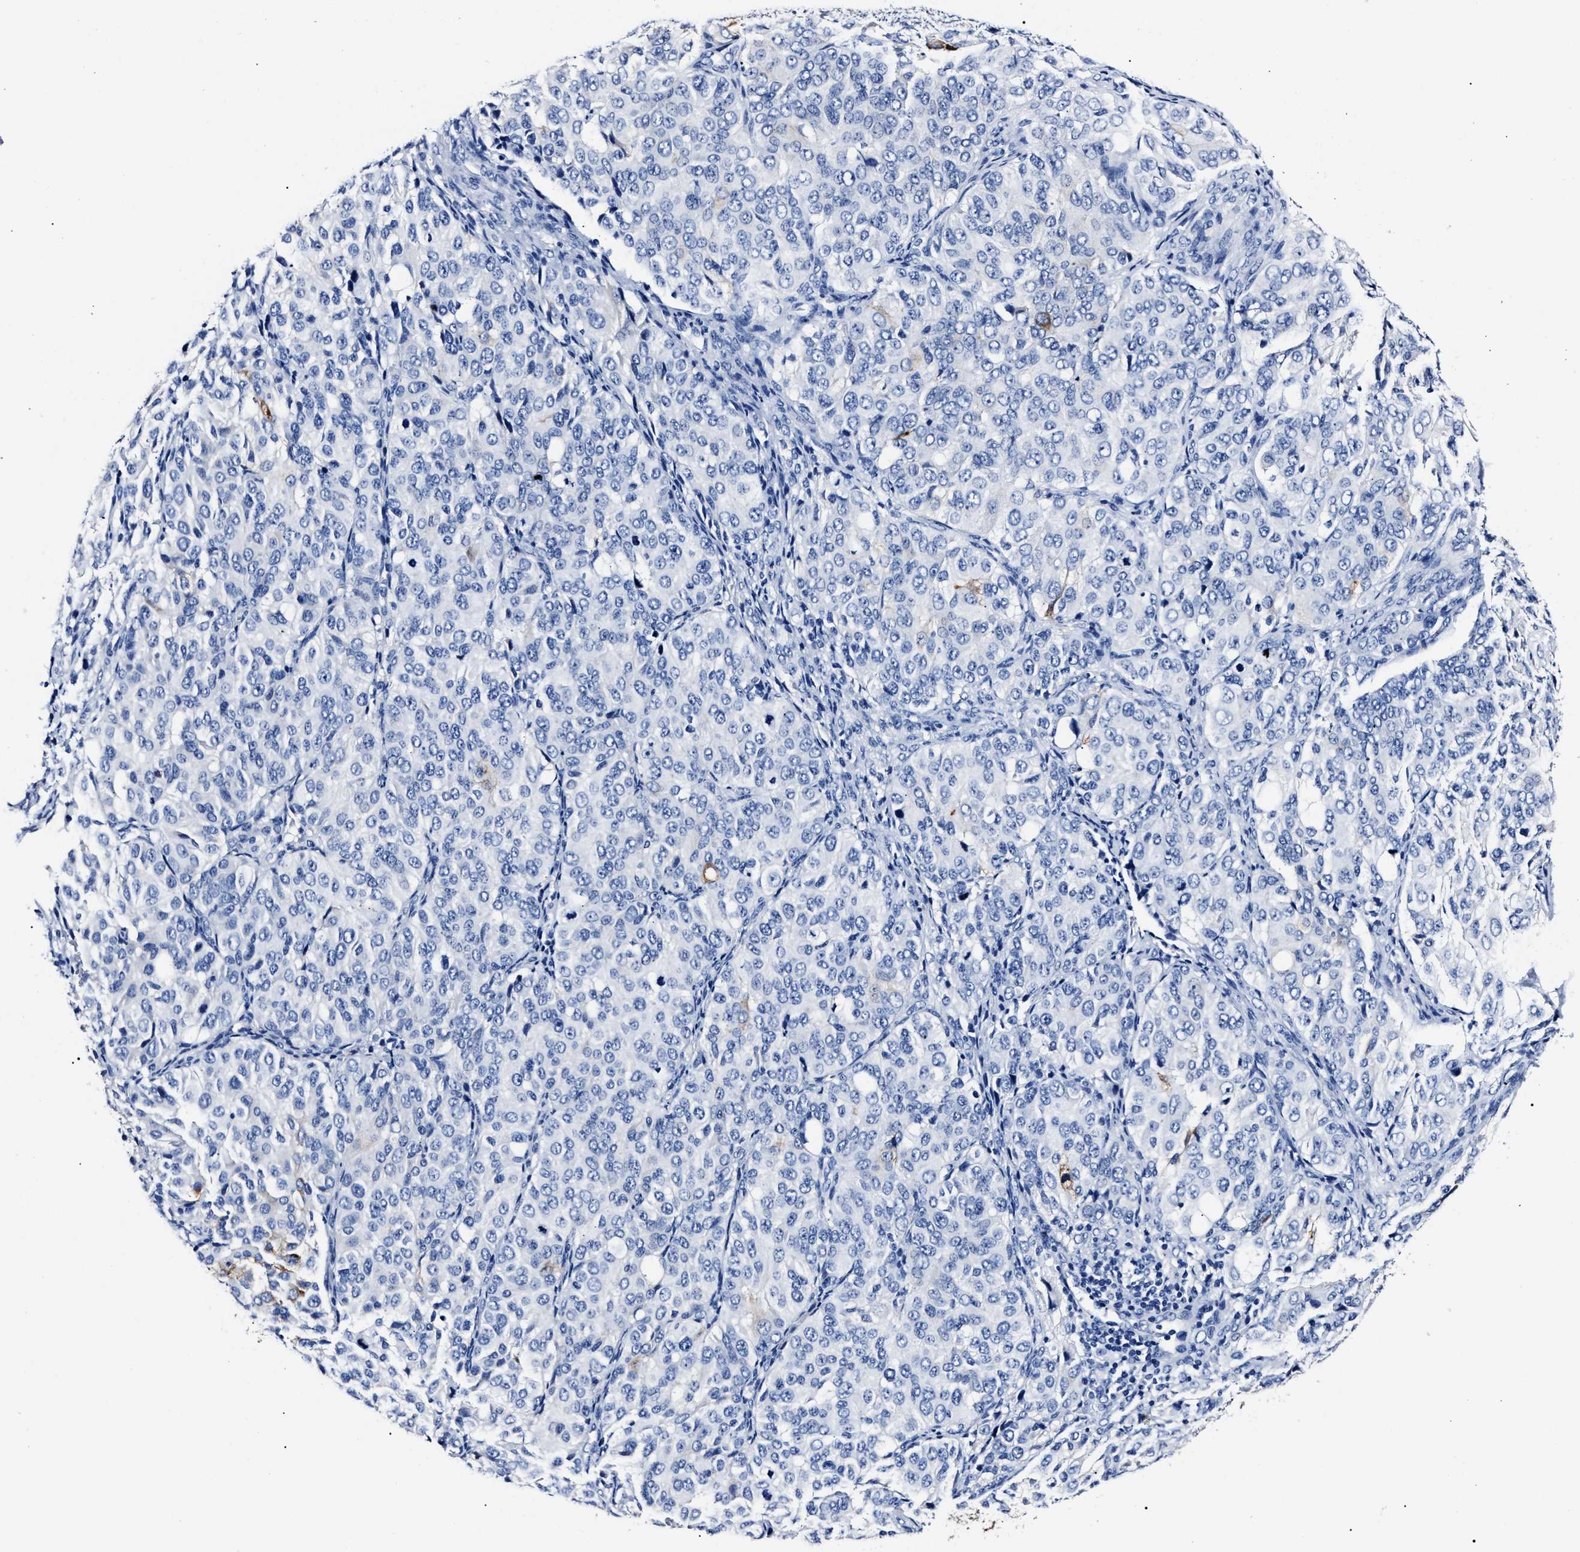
{"staining": {"intensity": "negative", "quantity": "none", "location": "none"}, "tissue": "ovarian cancer", "cell_type": "Tumor cells", "image_type": "cancer", "snomed": [{"axis": "morphology", "description": "Carcinoma, endometroid"}, {"axis": "topography", "description": "Ovary"}], "caption": "Tumor cells are negative for protein expression in human ovarian cancer (endometroid carcinoma). (DAB immunohistochemistry (IHC) with hematoxylin counter stain).", "gene": "ALPG", "patient": {"sex": "female", "age": 51}}